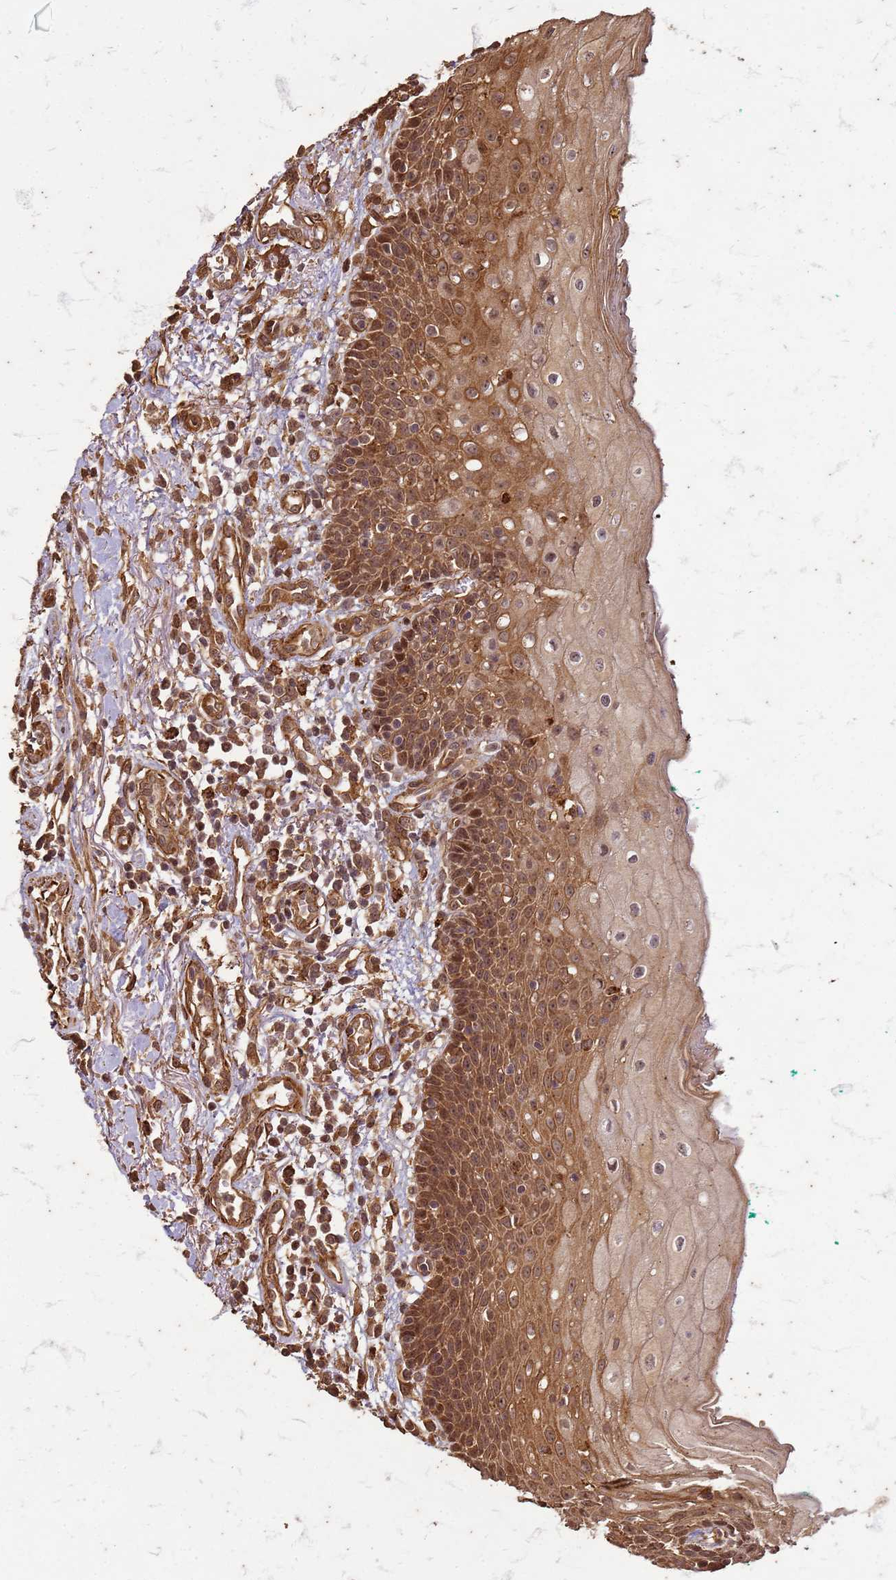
{"staining": {"intensity": "moderate", "quantity": ">75%", "location": "cytoplasmic/membranous,nuclear"}, "tissue": "oral mucosa", "cell_type": "Squamous epithelial cells", "image_type": "normal", "snomed": [{"axis": "morphology", "description": "Normal tissue, NOS"}, {"axis": "morphology", "description": "Squamous cell carcinoma, NOS"}, {"axis": "topography", "description": "Oral tissue"}, {"axis": "topography", "description": "Tounge, NOS"}, {"axis": "topography", "description": "Head-Neck"}], "caption": "Normal oral mucosa displays moderate cytoplasmic/membranous,nuclear positivity in approximately >75% of squamous epithelial cells, visualized by immunohistochemistry.", "gene": "KIF26A", "patient": {"sex": "male", "age": 79}}